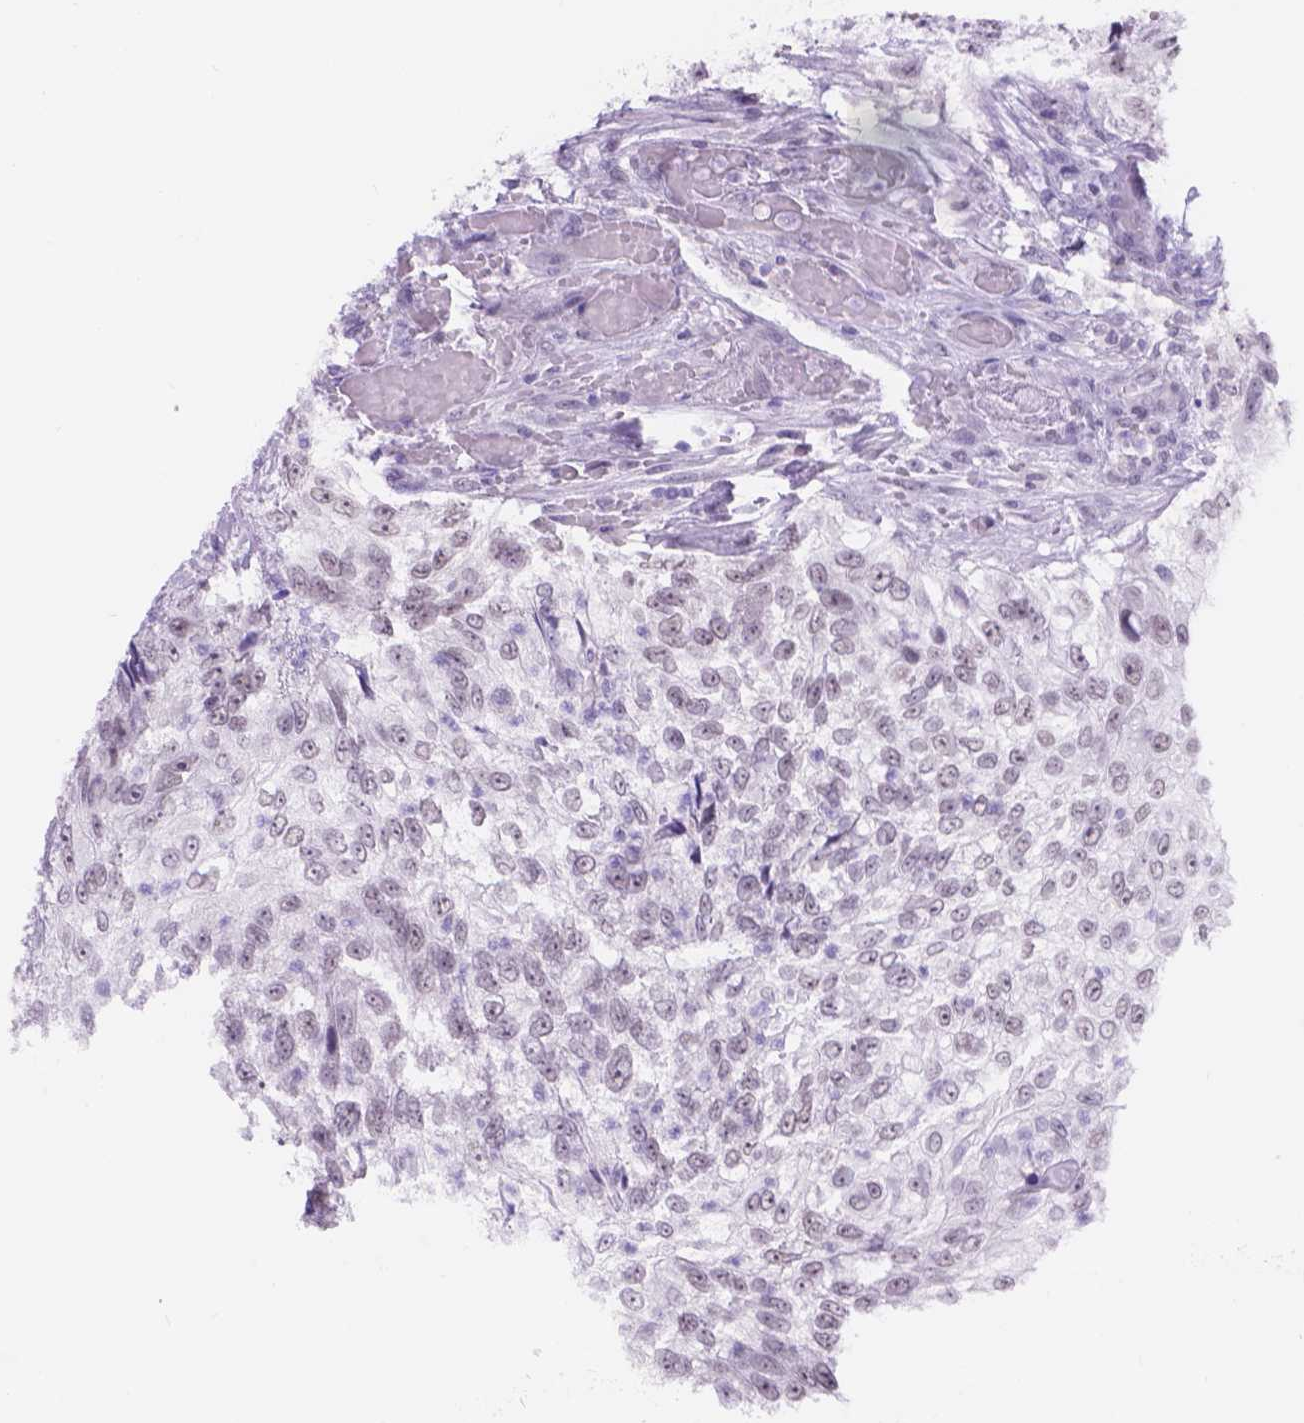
{"staining": {"intensity": "negative", "quantity": "none", "location": "none"}, "tissue": "urothelial cancer", "cell_type": "Tumor cells", "image_type": "cancer", "snomed": [{"axis": "morphology", "description": "Urothelial carcinoma, High grade"}, {"axis": "topography", "description": "Urinary bladder"}], "caption": "Immunohistochemistry photomicrograph of human urothelial cancer stained for a protein (brown), which reveals no staining in tumor cells.", "gene": "DCC", "patient": {"sex": "female", "age": 60}}